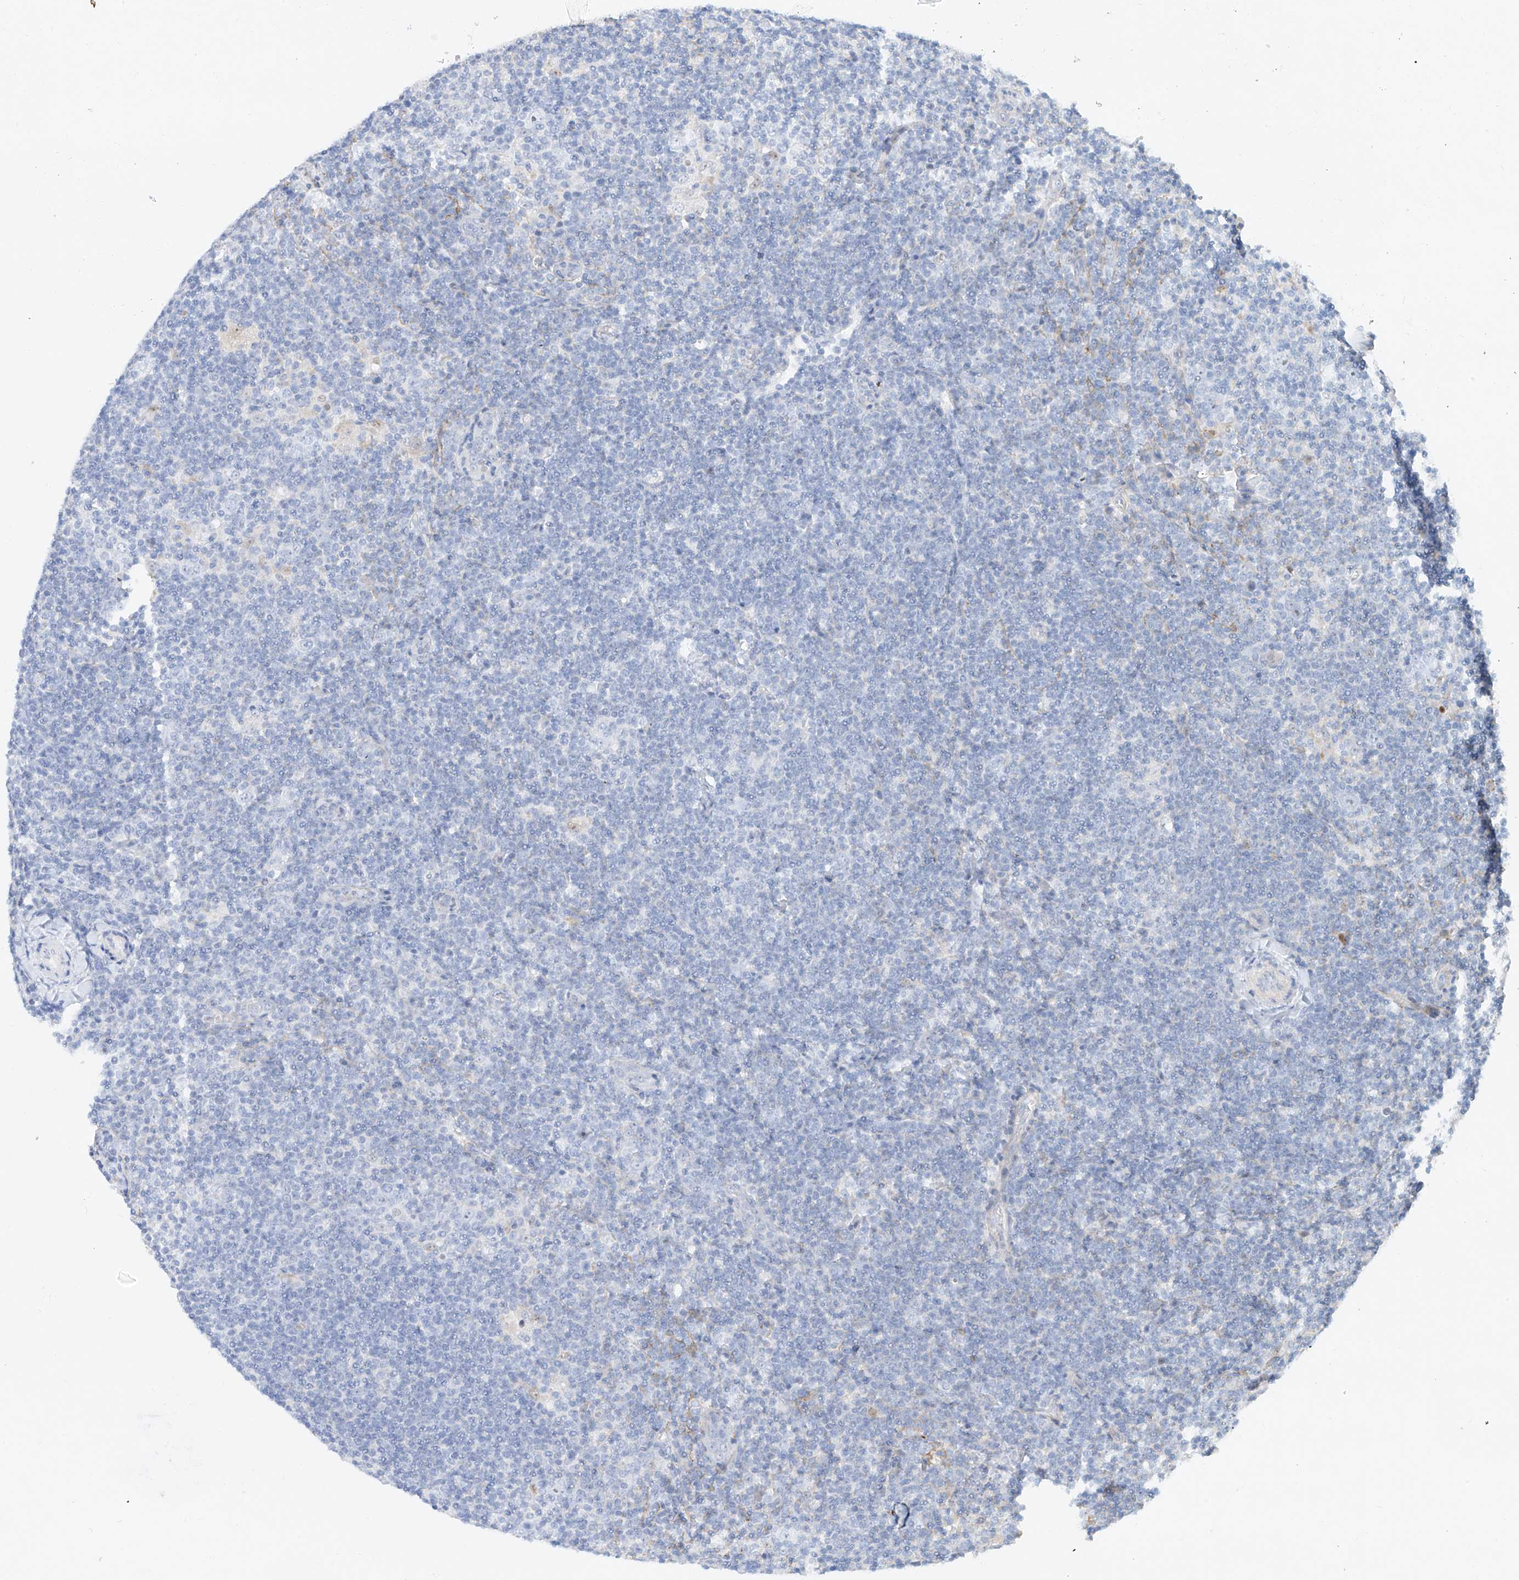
{"staining": {"intensity": "weak", "quantity": "25%-75%", "location": "nuclear"}, "tissue": "lymphoma", "cell_type": "Tumor cells", "image_type": "cancer", "snomed": [{"axis": "morphology", "description": "Hodgkin's disease, NOS"}, {"axis": "topography", "description": "Lymph node"}], "caption": "IHC of Hodgkin's disease shows low levels of weak nuclear staining in approximately 25%-75% of tumor cells.", "gene": "SNU13", "patient": {"sex": "female", "age": 57}}